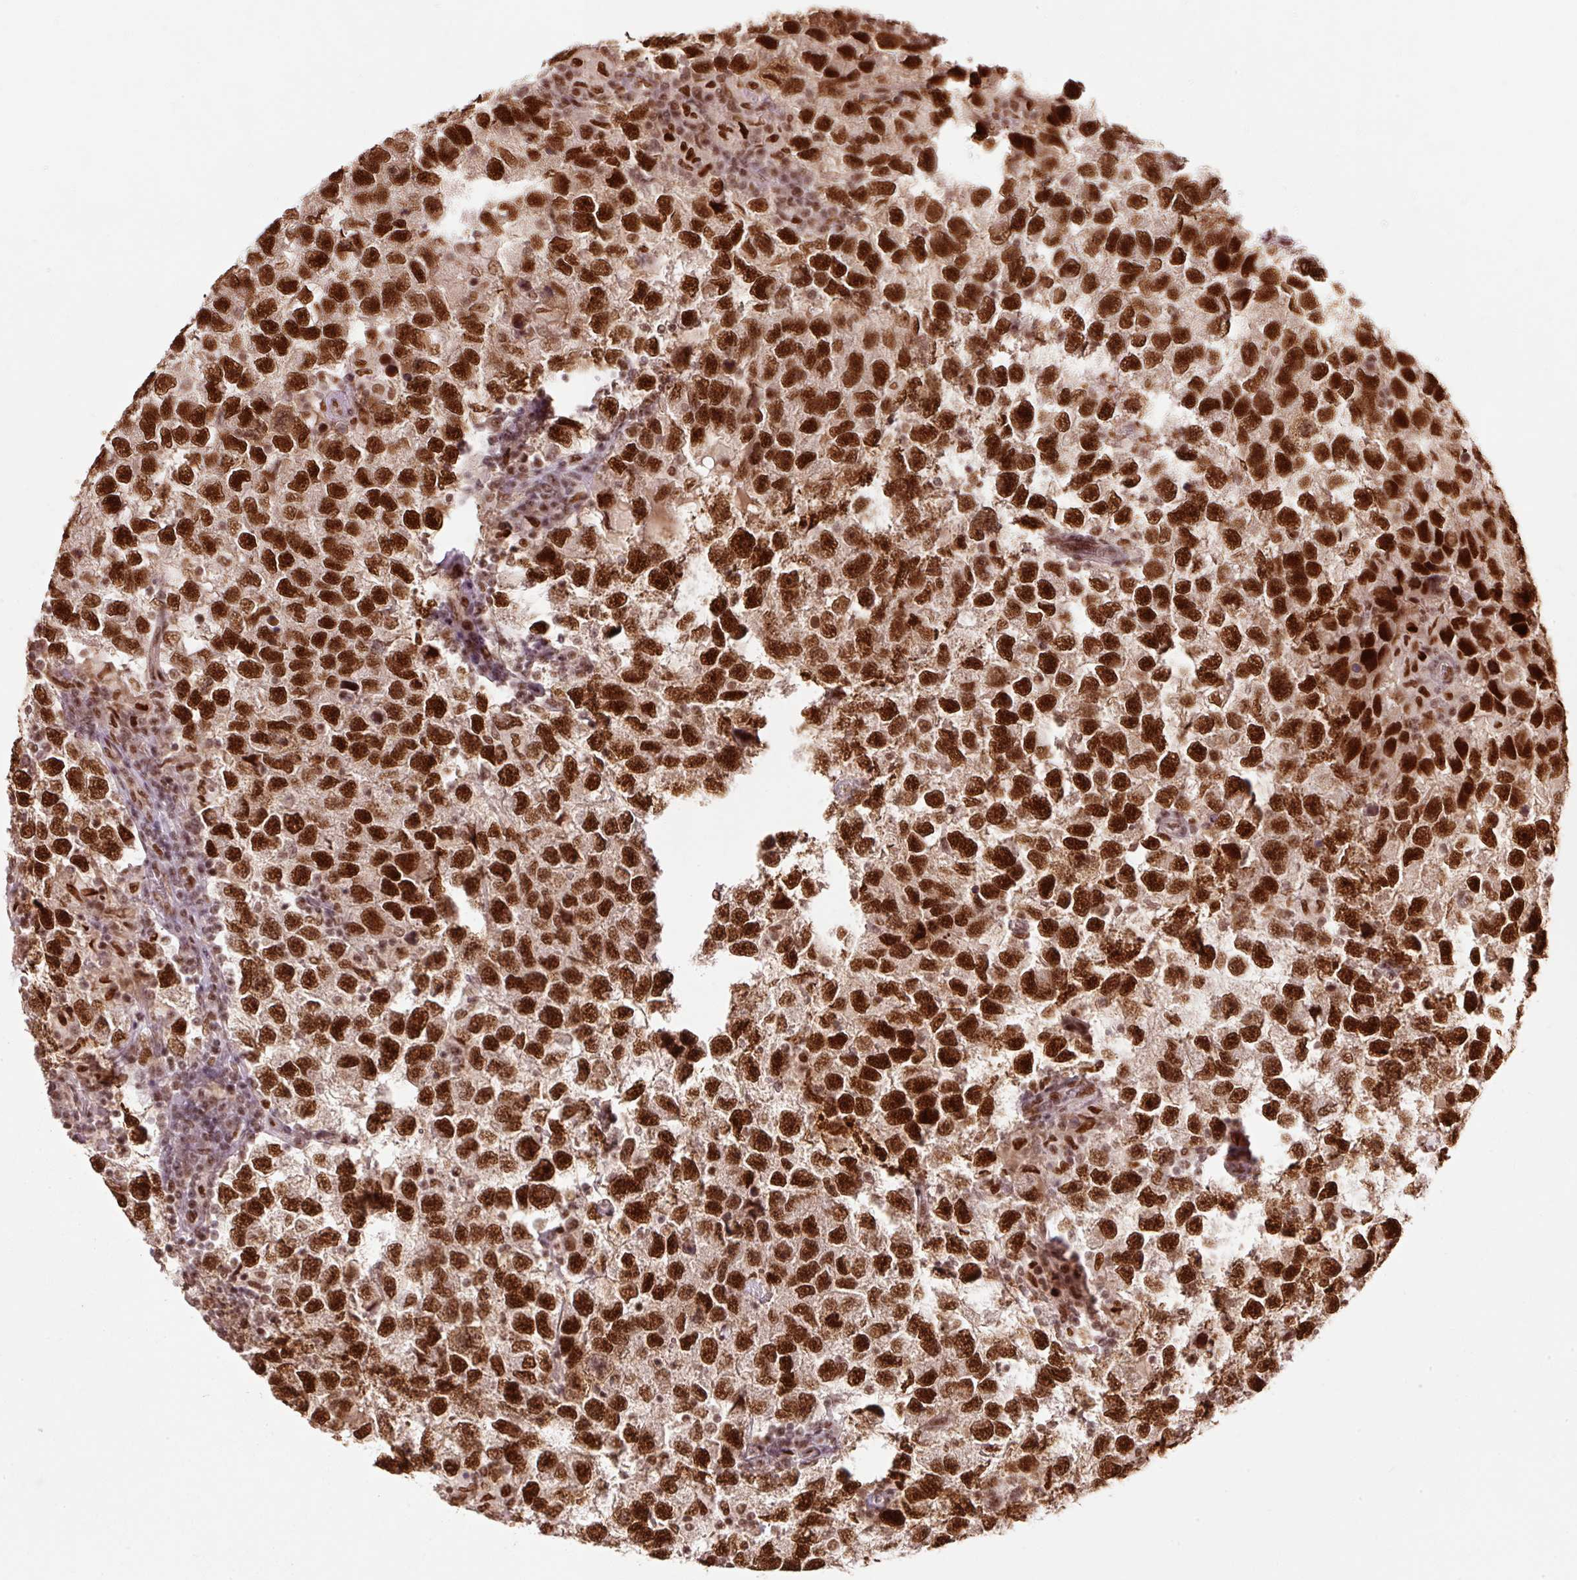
{"staining": {"intensity": "strong", "quantity": ">75%", "location": "nuclear"}, "tissue": "testis cancer", "cell_type": "Tumor cells", "image_type": "cancer", "snomed": [{"axis": "morphology", "description": "Seminoma, NOS"}, {"axis": "topography", "description": "Testis"}], "caption": "About >75% of tumor cells in testis seminoma show strong nuclear protein expression as visualized by brown immunohistochemical staining.", "gene": "ZBTB44", "patient": {"sex": "male", "age": 26}}